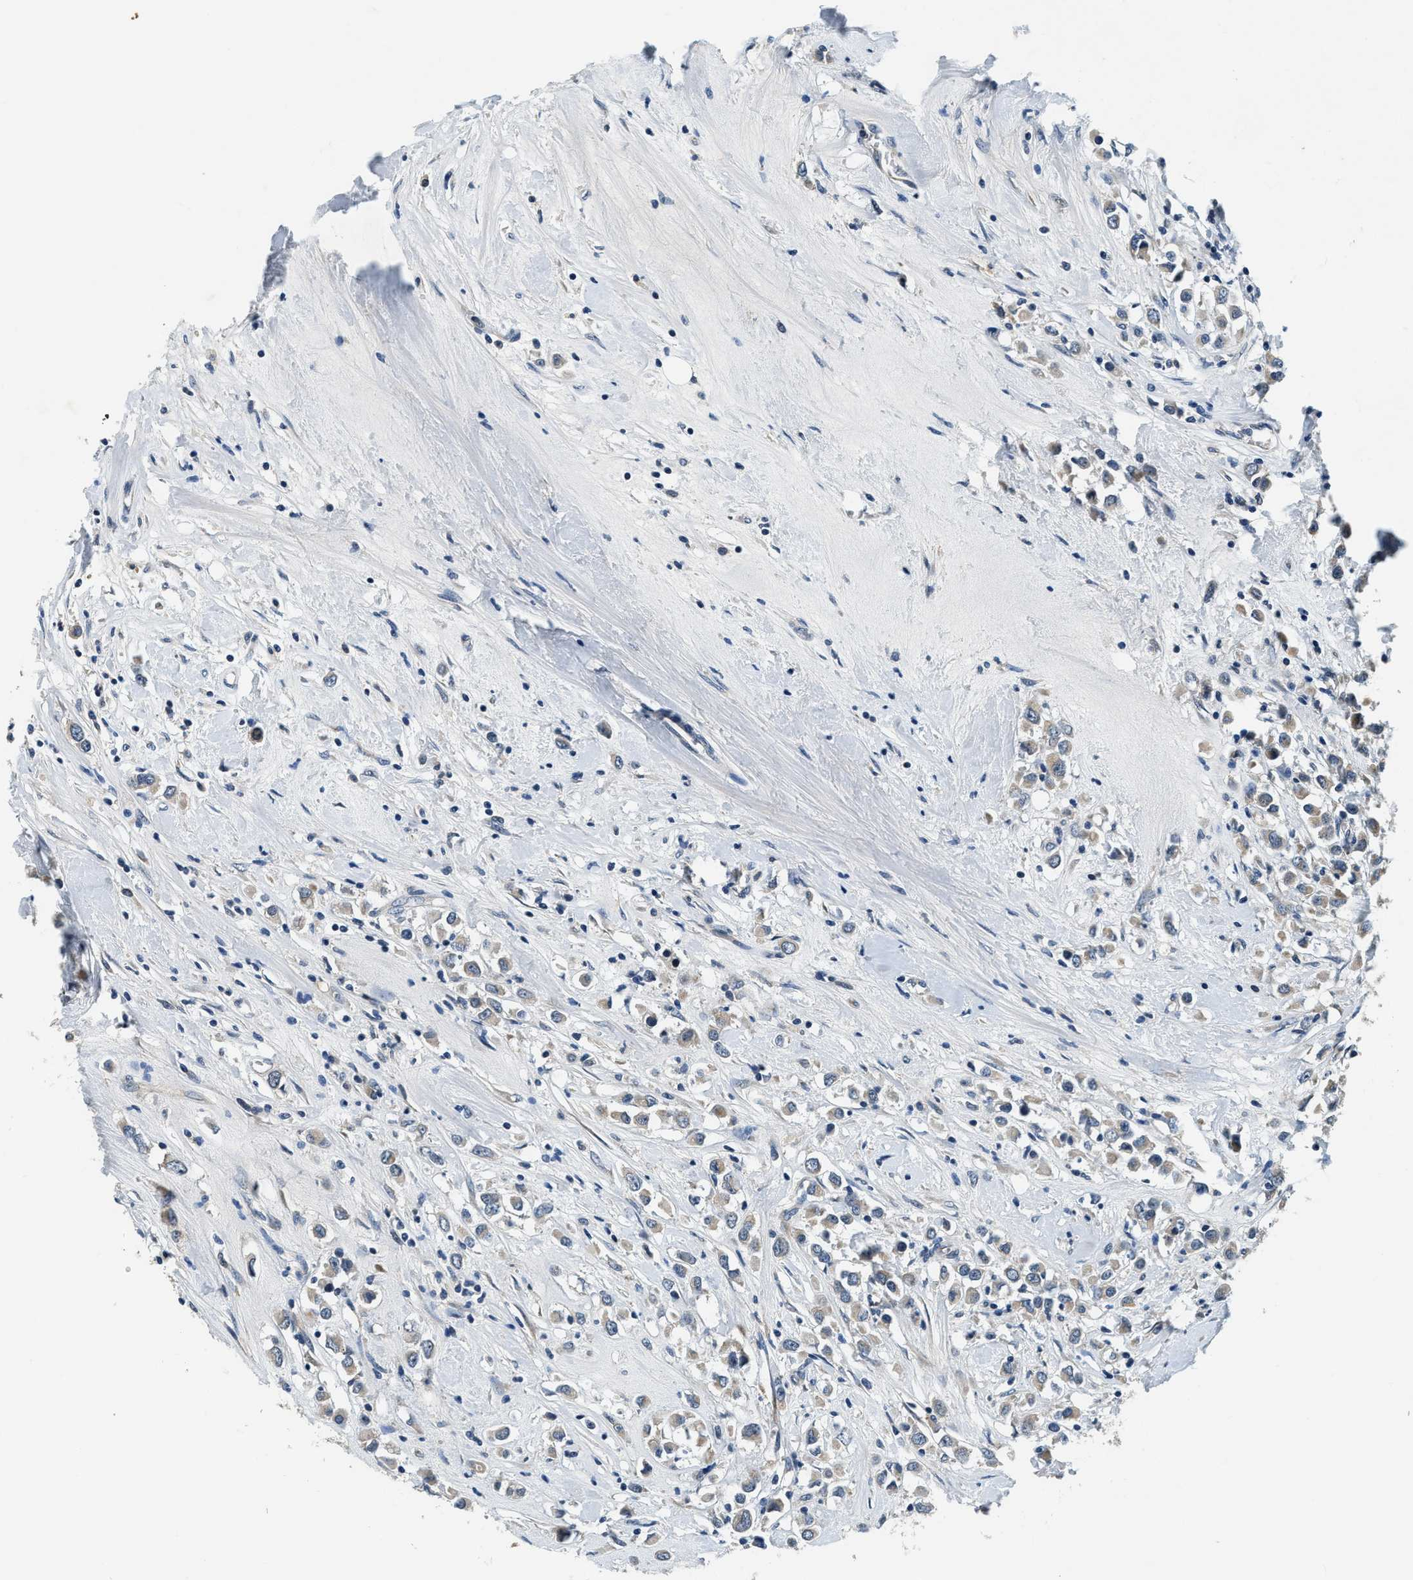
{"staining": {"intensity": "weak", "quantity": ">75%", "location": "cytoplasmic/membranous"}, "tissue": "breast cancer", "cell_type": "Tumor cells", "image_type": "cancer", "snomed": [{"axis": "morphology", "description": "Duct carcinoma"}, {"axis": "topography", "description": "Breast"}], "caption": "Approximately >75% of tumor cells in breast infiltrating ductal carcinoma exhibit weak cytoplasmic/membranous protein expression as visualized by brown immunohistochemical staining.", "gene": "YAE1", "patient": {"sex": "female", "age": 61}}